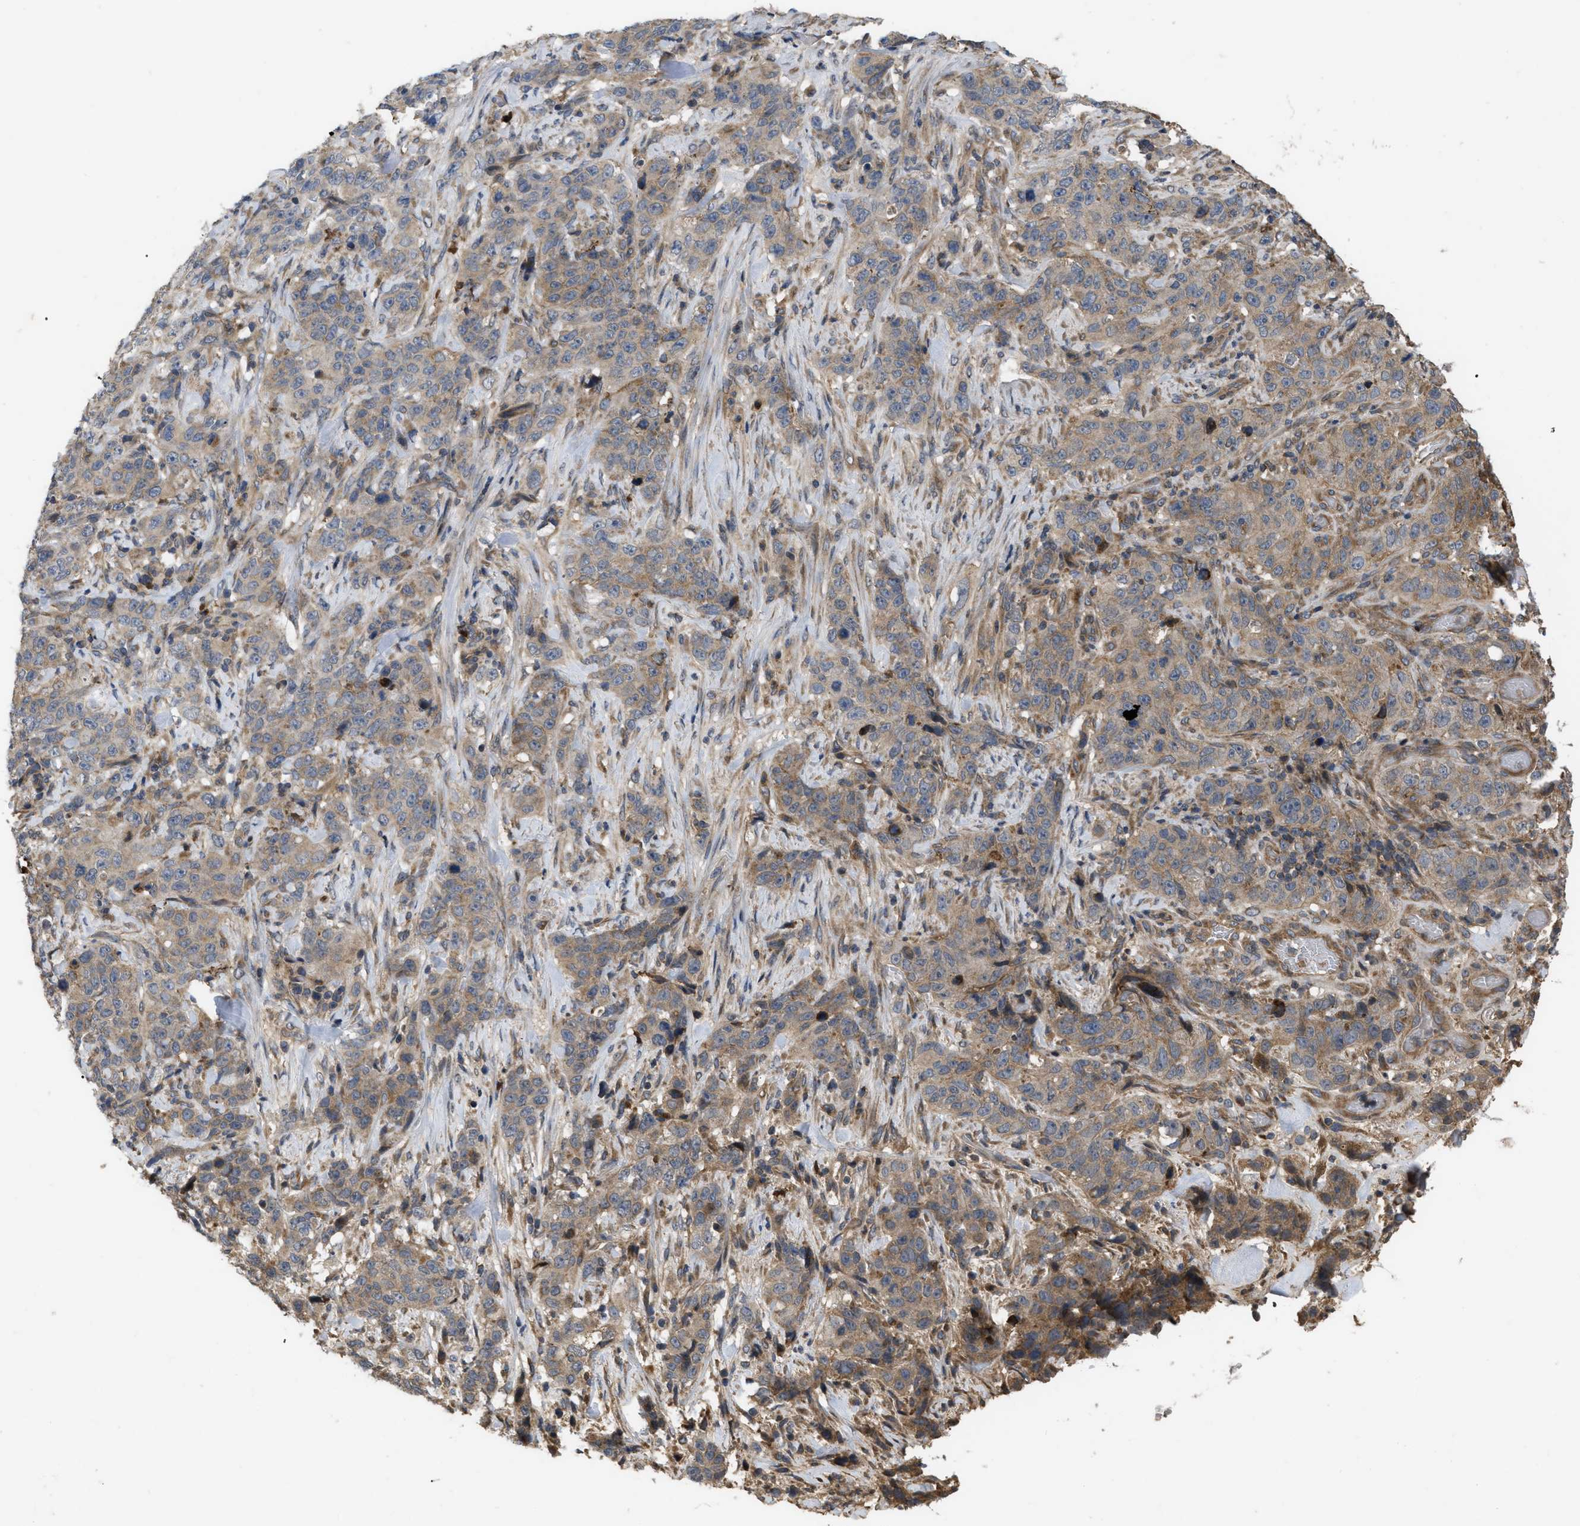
{"staining": {"intensity": "moderate", "quantity": ">75%", "location": "cytoplasmic/membranous"}, "tissue": "stomach cancer", "cell_type": "Tumor cells", "image_type": "cancer", "snomed": [{"axis": "morphology", "description": "Adenocarcinoma, NOS"}, {"axis": "topography", "description": "Stomach"}], "caption": "A medium amount of moderate cytoplasmic/membranous expression is appreciated in approximately >75% of tumor cells in stomach cancer (adenocarcinoma) tissue.", "gene": "RAB2A", "patient": {"sex": "male", "age": 48}}